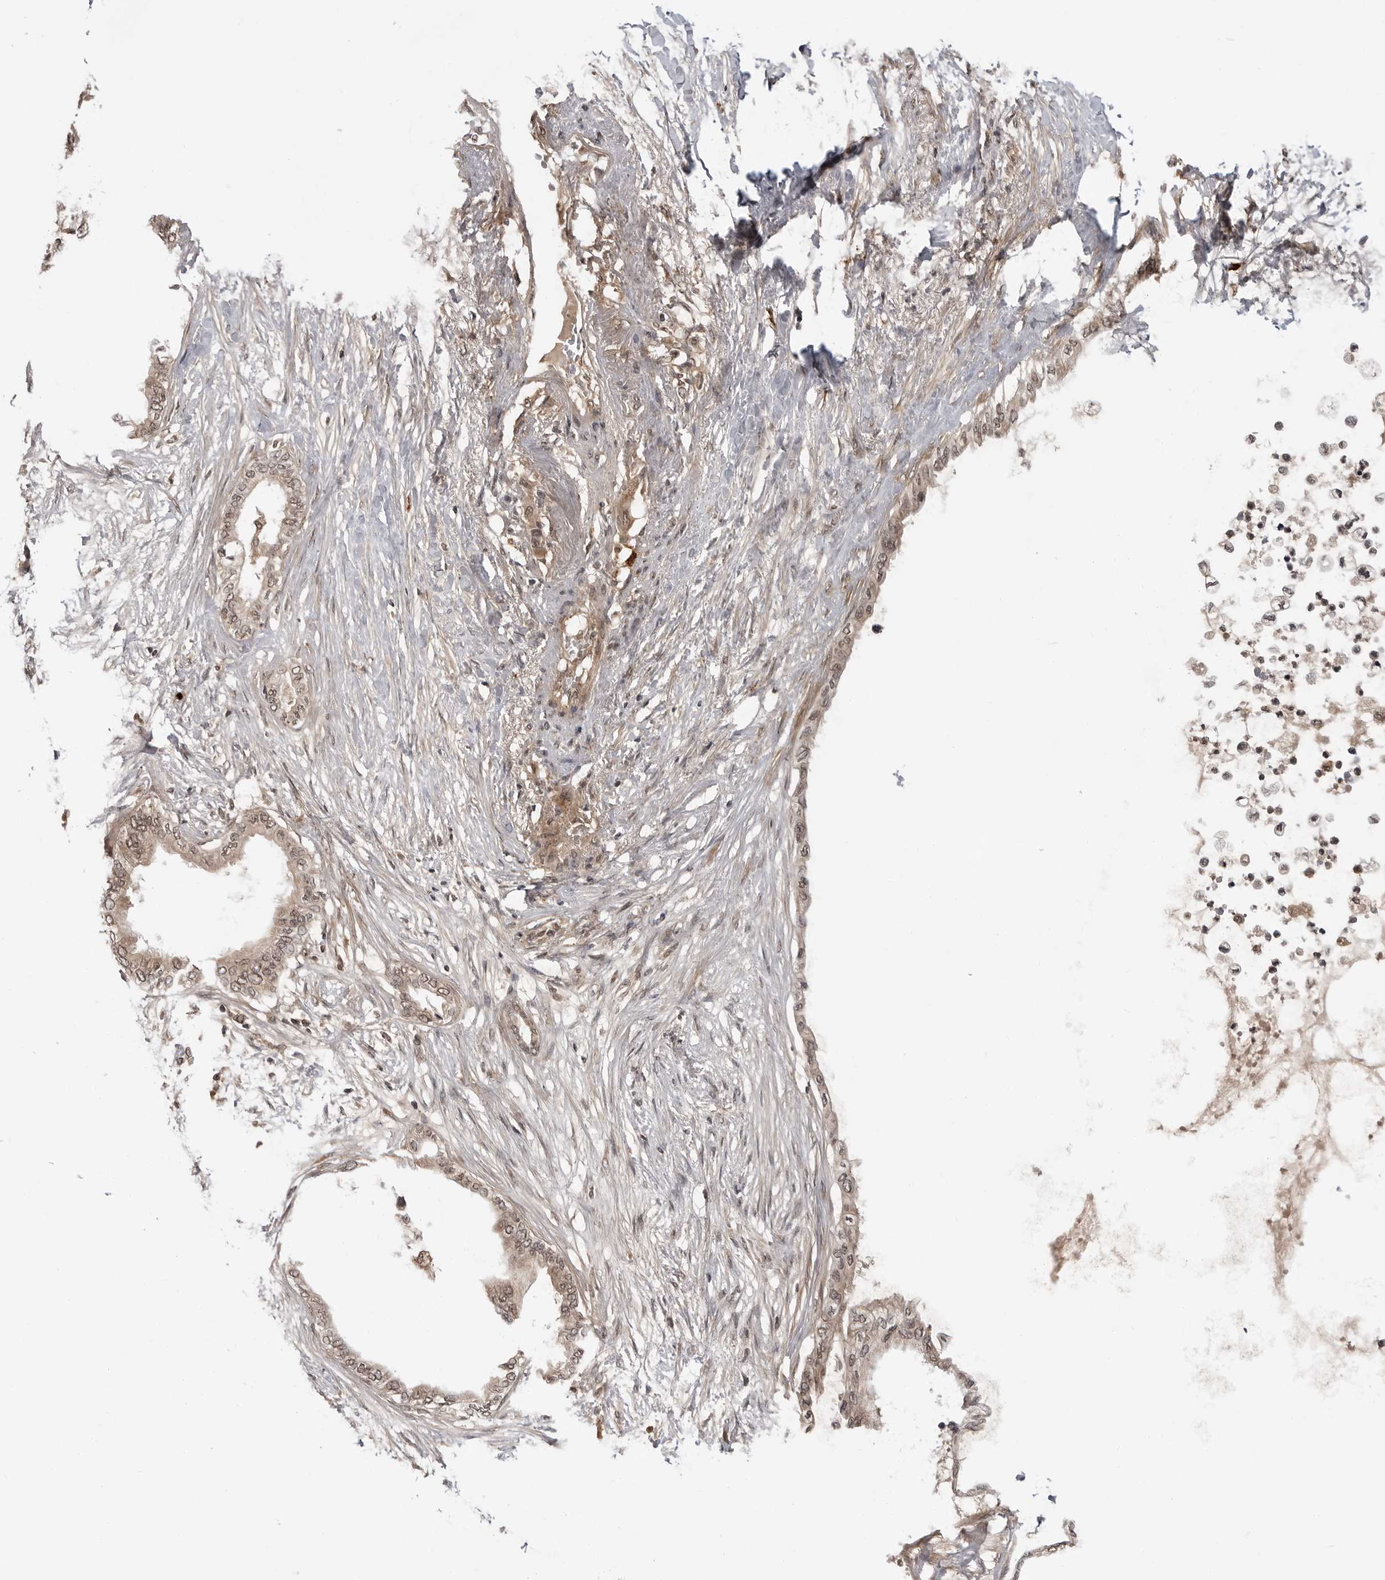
{"staining": {"intensity": "weak", "quantity": "25%-75%", "location": "cytoplasmic/membranous,nuclear"}, "tissue": "pancreatic cancer", "cell_type": "Tumor cells", "image_type": "cancer", "snomed": [{"axis": "morphology", "description": "Normal tissue, NOS"}, {"axis": "morphology", "description": "Adenocarcinoma, NOS"}, {"axis": "topography", "description": "Pancreas"}, {"axis": "topography", "description": "Duodenum"}], "caption": "DAB immunohistochemical staining of human adenocarcinoma (pancreatic) displays weak cytoplasmic/membranous and nuclear protein expression in about 25%-75% of tumor cells.", "gene": "IL24", "patient": {"sex": "female", "age": 60}}